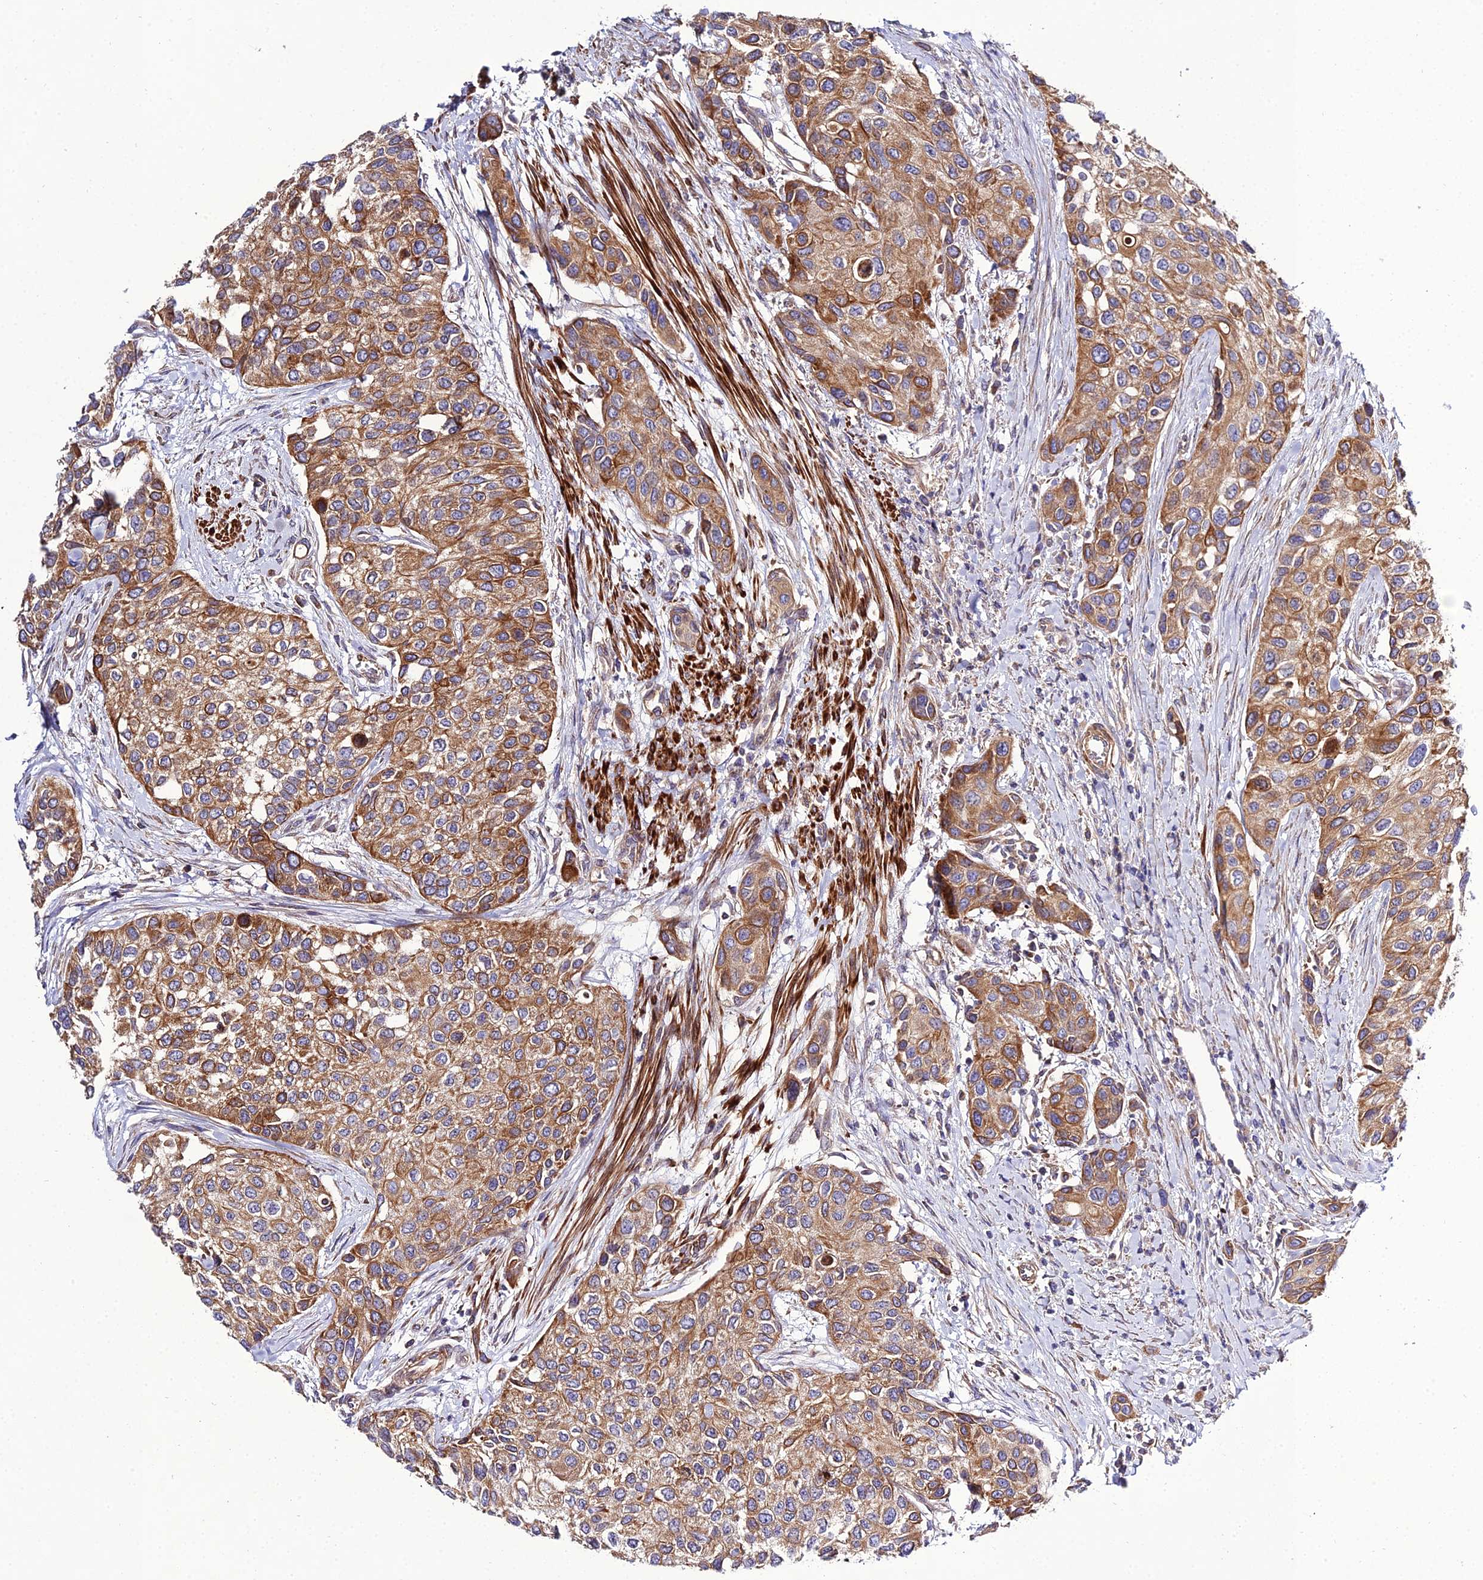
{"staining": {"intensity": "moderate", "quantity": ">75%", "location": "cytoplasmic/membranous"}, "tissue": "urothelial cancer", "cell_type": "Tumor cells", "image_type": "cancer", "snomed": [{"axis": "morphology", "description": "Normal tissue, NOS"}, {"axis": "morphology", "description": "Urothelial carcinoma, High grade"}, {"axis": "topography", "description": "Vascular tissue"}, {"axis": "topography", "description": "Urinary bladder"}], "caption": "High-grade urothelial carcinoma was stained to show a protein in brown. There is medium levels of moderate cytoplasmic/membranous positivity in approximately >75% of tumor cells.", "gene": "ARL6IP1", "patient": {"sex": "female", "age": 56}}